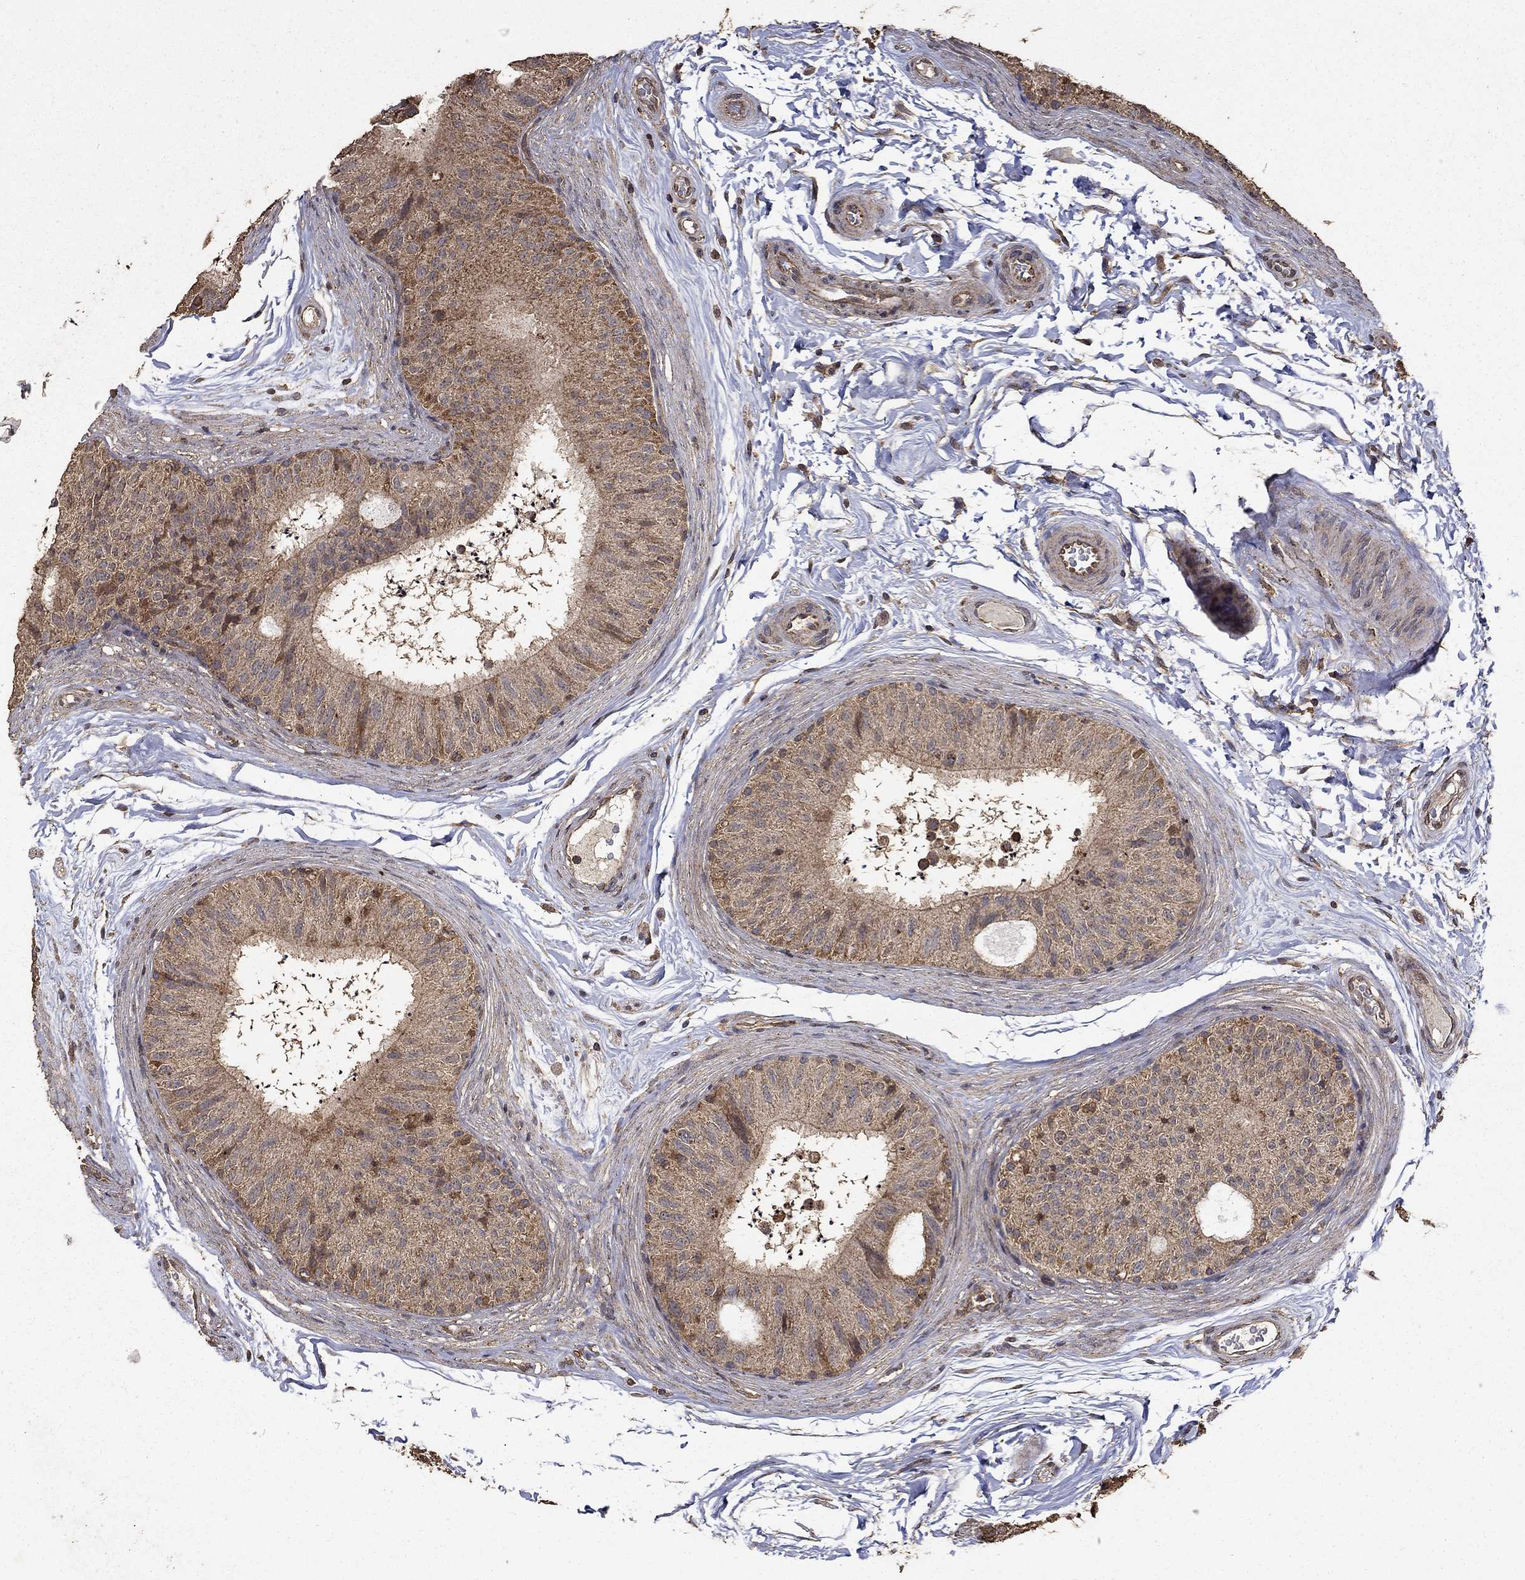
{"staining": {"intensity": "moderate", "quantity": "25%-75%", "location": "cytoplasmic/membranous"}, "tissue": "epididymis", "cell_type": "Glandular cells", "image_type": "normal", "snomed": [{"axis": "morphology", "description": "Normal tissue, NOS"}, {"axis": "topography", "description": "Epididymis"}], "caption": "Epididymis was stained to show a protein in brown. There is medium levels of moderate cytoplasmic/membranous staining in about 25%-75% of glandular cells. The staining was performed using DAB (3,3'-diaminobenzidine), with brown indicating positive protein expression. Nuclei are stained blue with hematoxylin.", "gene": "IFRD1", "patient": {"sex": "male", "age": 32}}